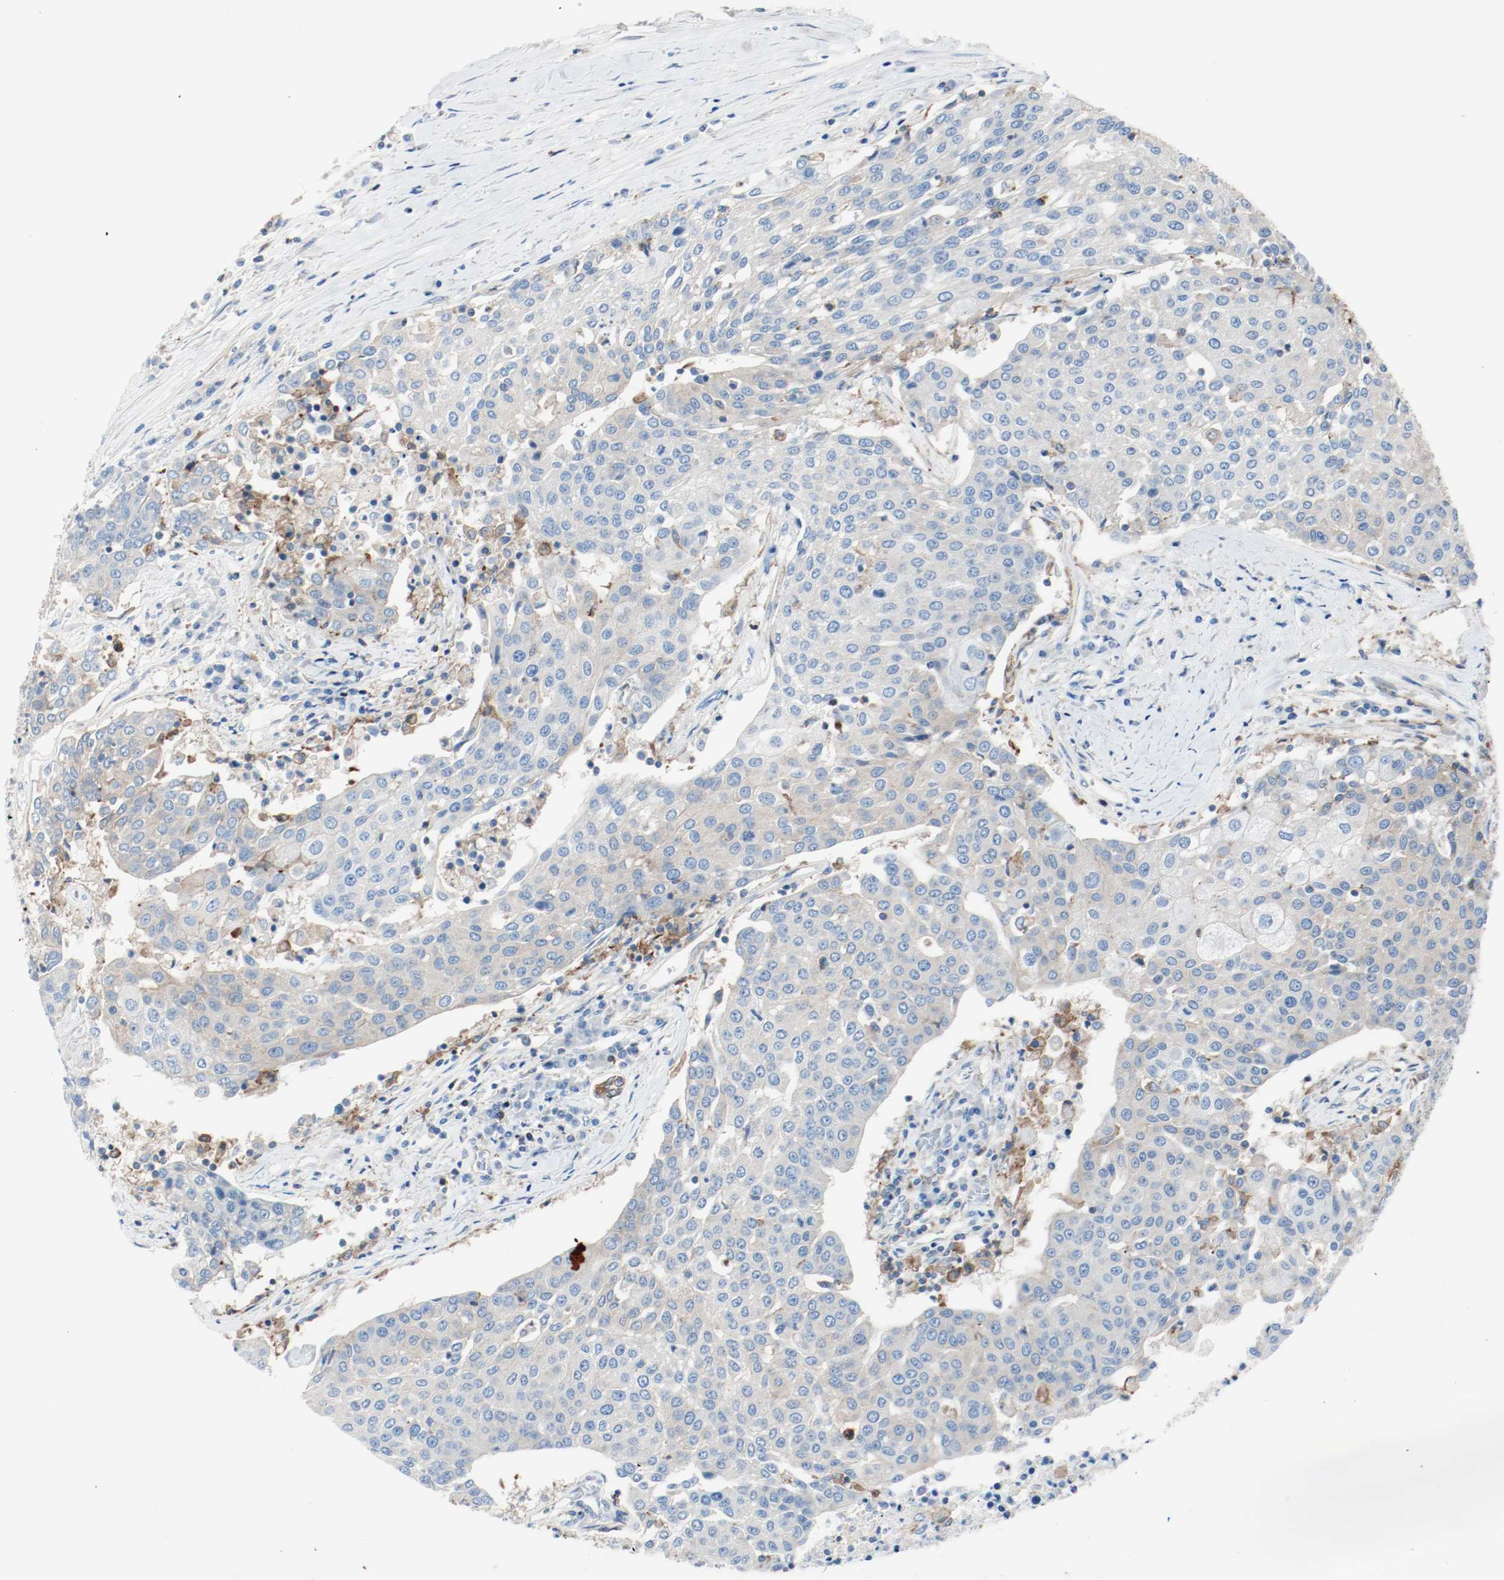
{"staining": {"intensity": "weak", "quantity": "25%-75%", "location": "cytoplasmic/membranous"}, "tissue": "urothelial cancer", "cell_type": "Tumor cells", "image_type": "cancer", "snomed": [{"axis": "morphology", "description": "Urothelial carcinoma, High grade"}, {"axis": "topography", "description": "Urinary bladder"}], "caption": "Weak cytoplasmic/membranous expression for a protein is appreciated in about 25%-75% of tumor cells of urothelial cancer using immunohistochemistry.", "gene": "ARPC1B", "patient": {"sex": "female", "age": 85}}